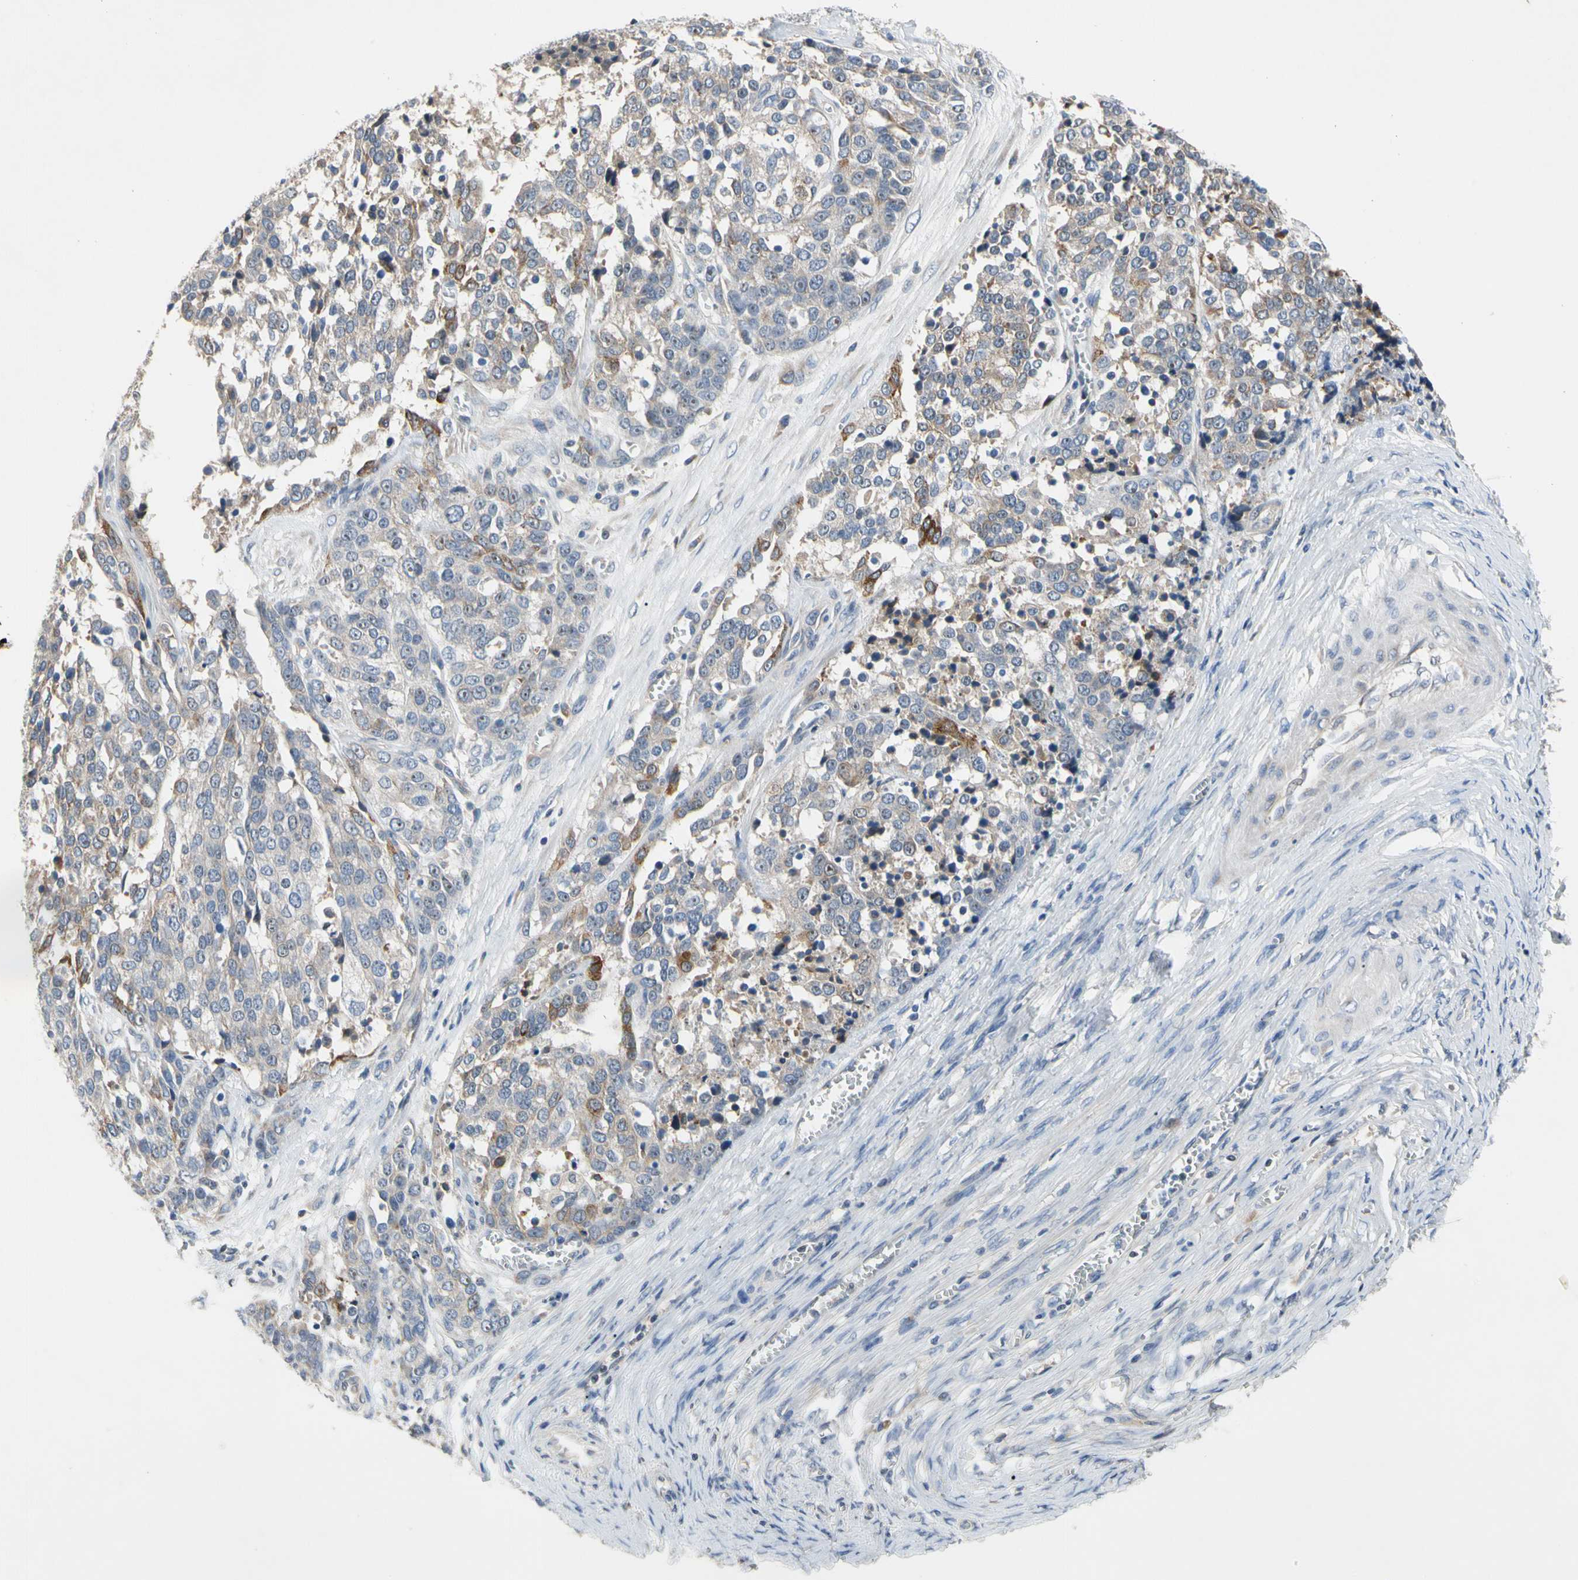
{"staining": {"intensity": "weak", "quantity": "25%-75%", "location": "cytoplasmic/membranous"}, "tissue": "ovarian cancer", "cell_type": "Tumor cells", "image_type": "cancer", "snomed": [{"axis": "morphology", "description": "Cystadenocarcinoma, serous, NOS"}, {"axis": "topography", "description": "Ovary"}], "caption": "The immunohistochemical stain highlights weak cytoplasmic/membranous expression in tumor cells of ovarian cancer tissue.", "gene": "GAS6", "patient": {"sex": "female", "age": 44}}